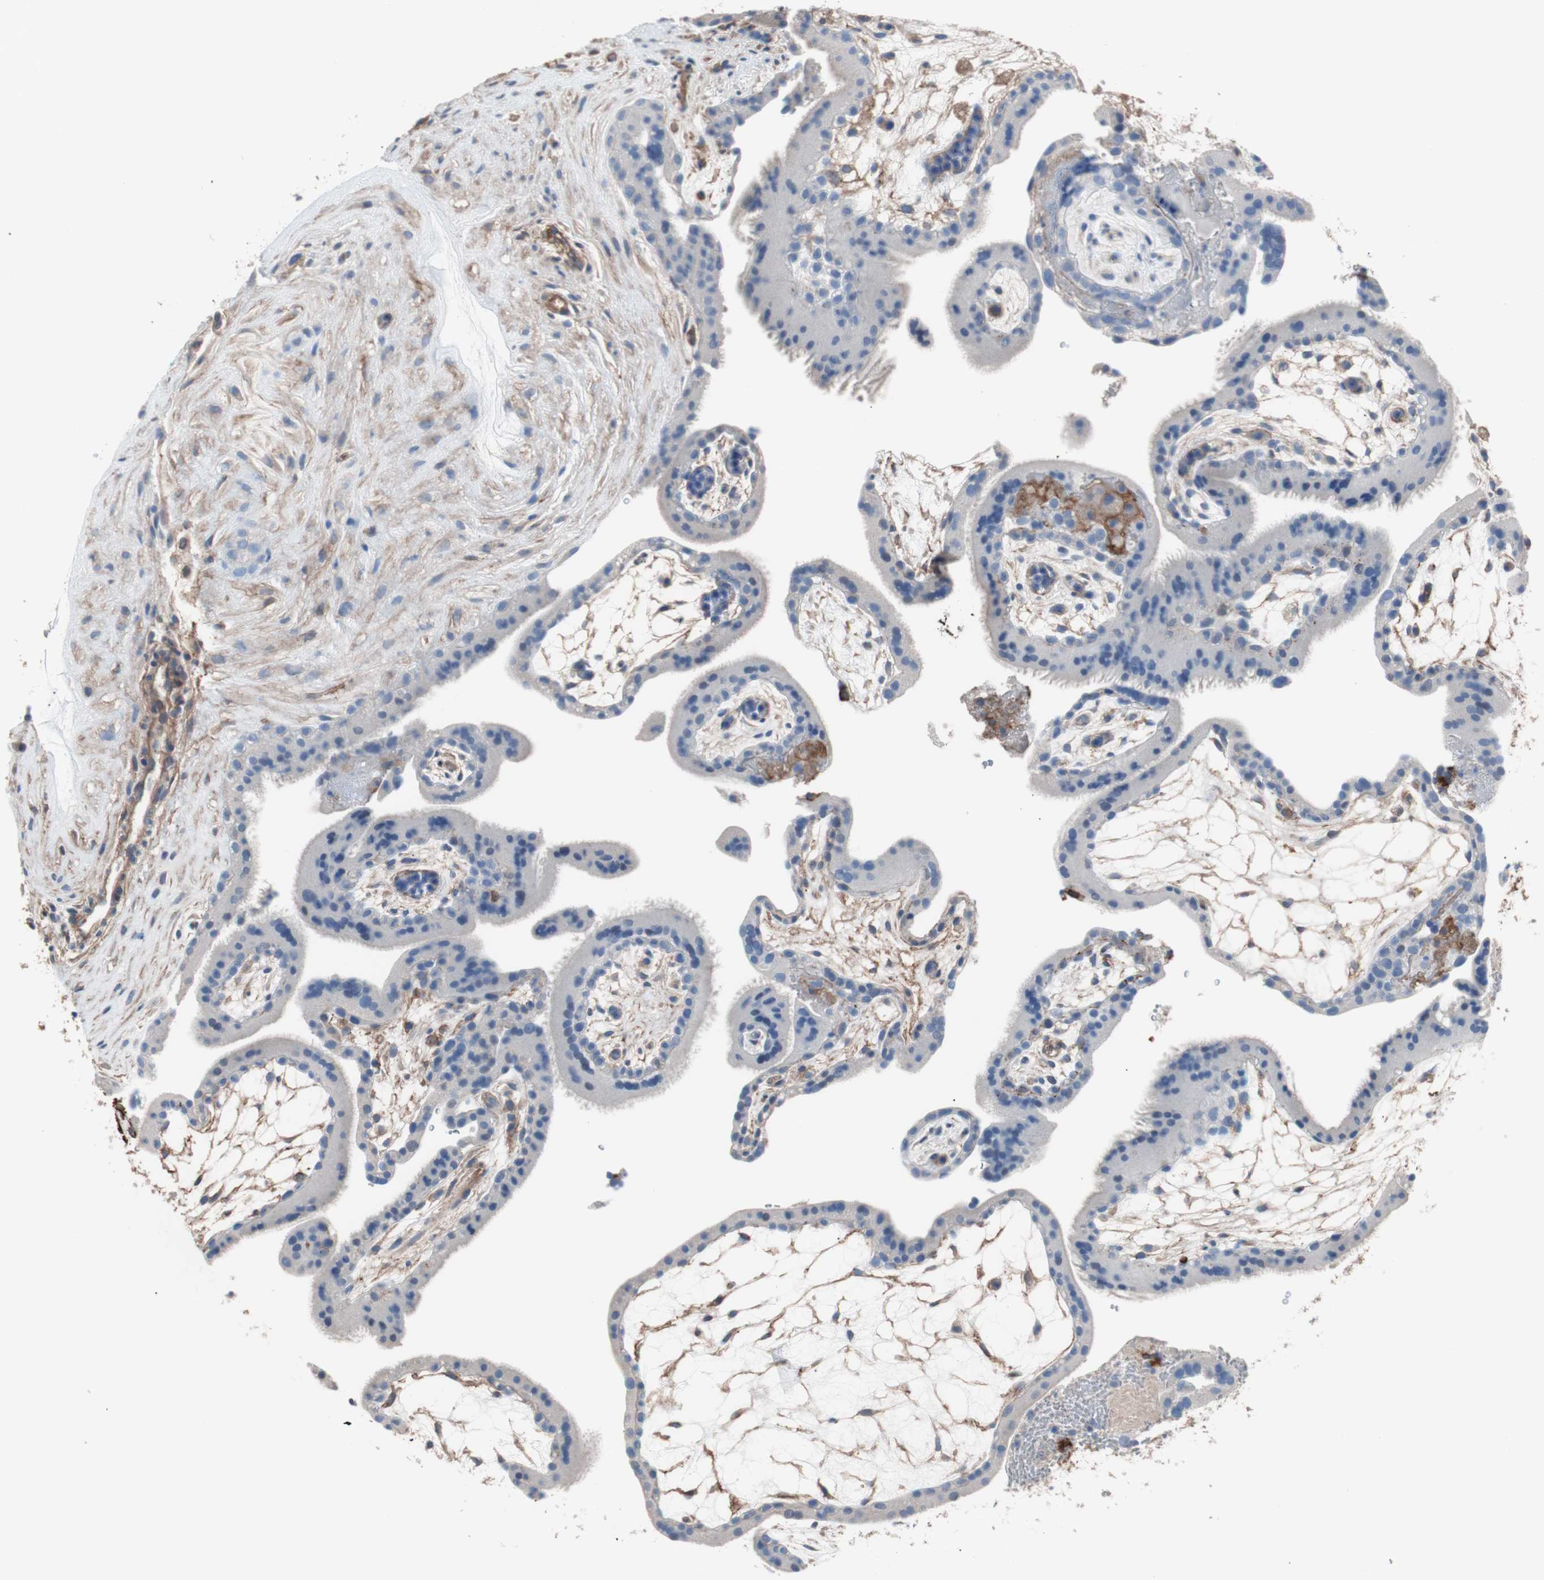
{"staining": {"intensity": "negative", "quantity": "none", "location": "none"}, "tissue": "placenta", "cell_type": "Trophoblastic cells", "image_type": "normal", "snomed": [{"axis": "morphology", "description": "Normal tissue, NOS"}, {"axis": "topography", "description": "Placenta"}], "caption": "Immunohistochemistry micrograph of unremarkable placenta stained for a protein (brown), which exhibits no expression in trophoblastic cells.", "gene": "CD81", "patient": {"sex": "female", "age": 19}}